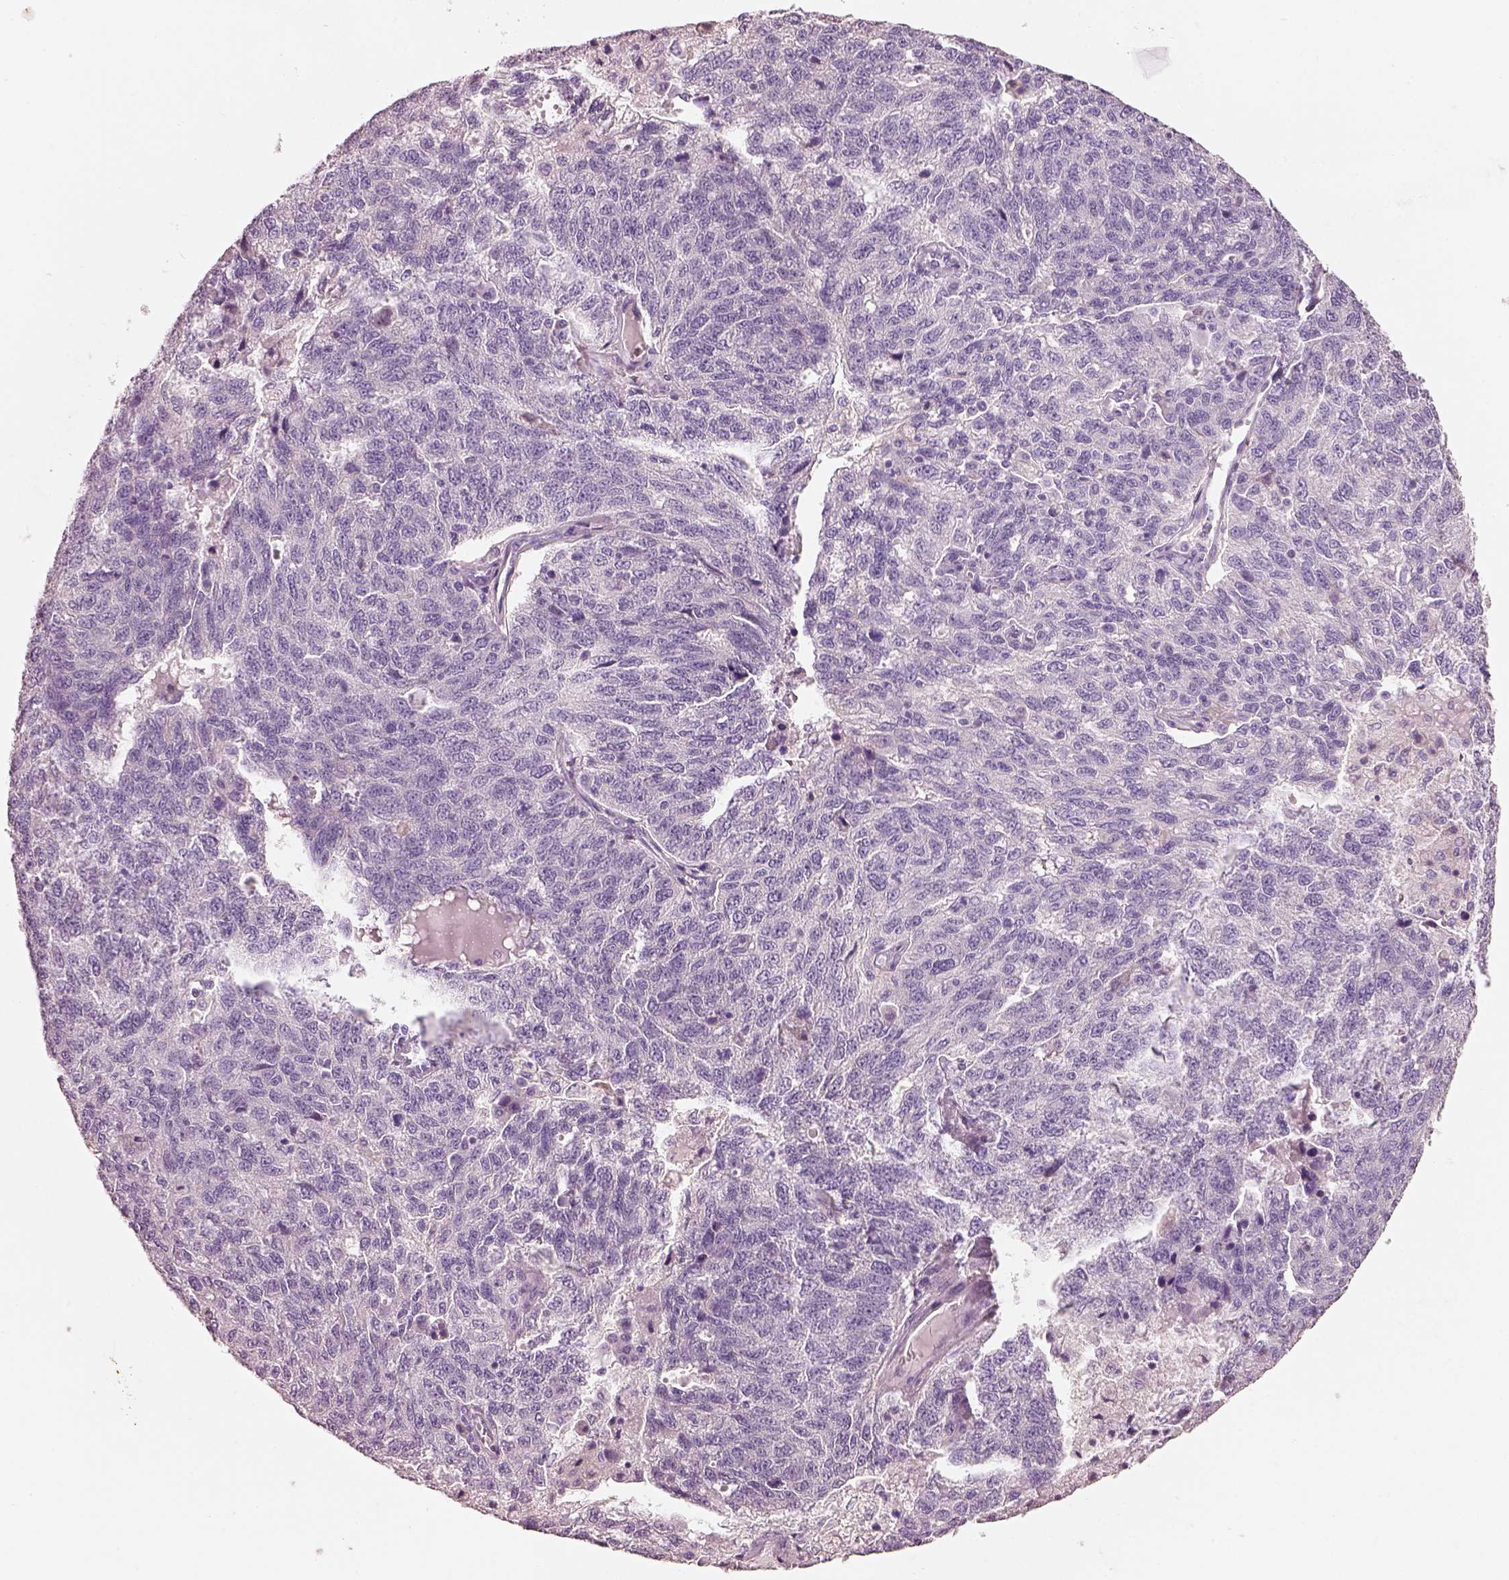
{"staining": {"intensity": "negative", "quantity": "none", "location": "none"}, "tissue": "ovarian cancer", "cell_type": "Tumor cells", "image_type": "cancer", "snomed": [{"axis": "morphology", "description": "Cystadenocarcinoma, serous, NOS"}, {"axis": "topography", "description": "Ovary"}], "caption": "Immunohistochemistry (IHC) micrograph of neoplastic tissue: human ovarian serous cystadenocarcinoma stained with DAB (3,3'-diaminobenzidine) reveals no significant protein staining in tumor cells.", "gene": "PNOC", "patient": {"sex": "female", "age": 71}}